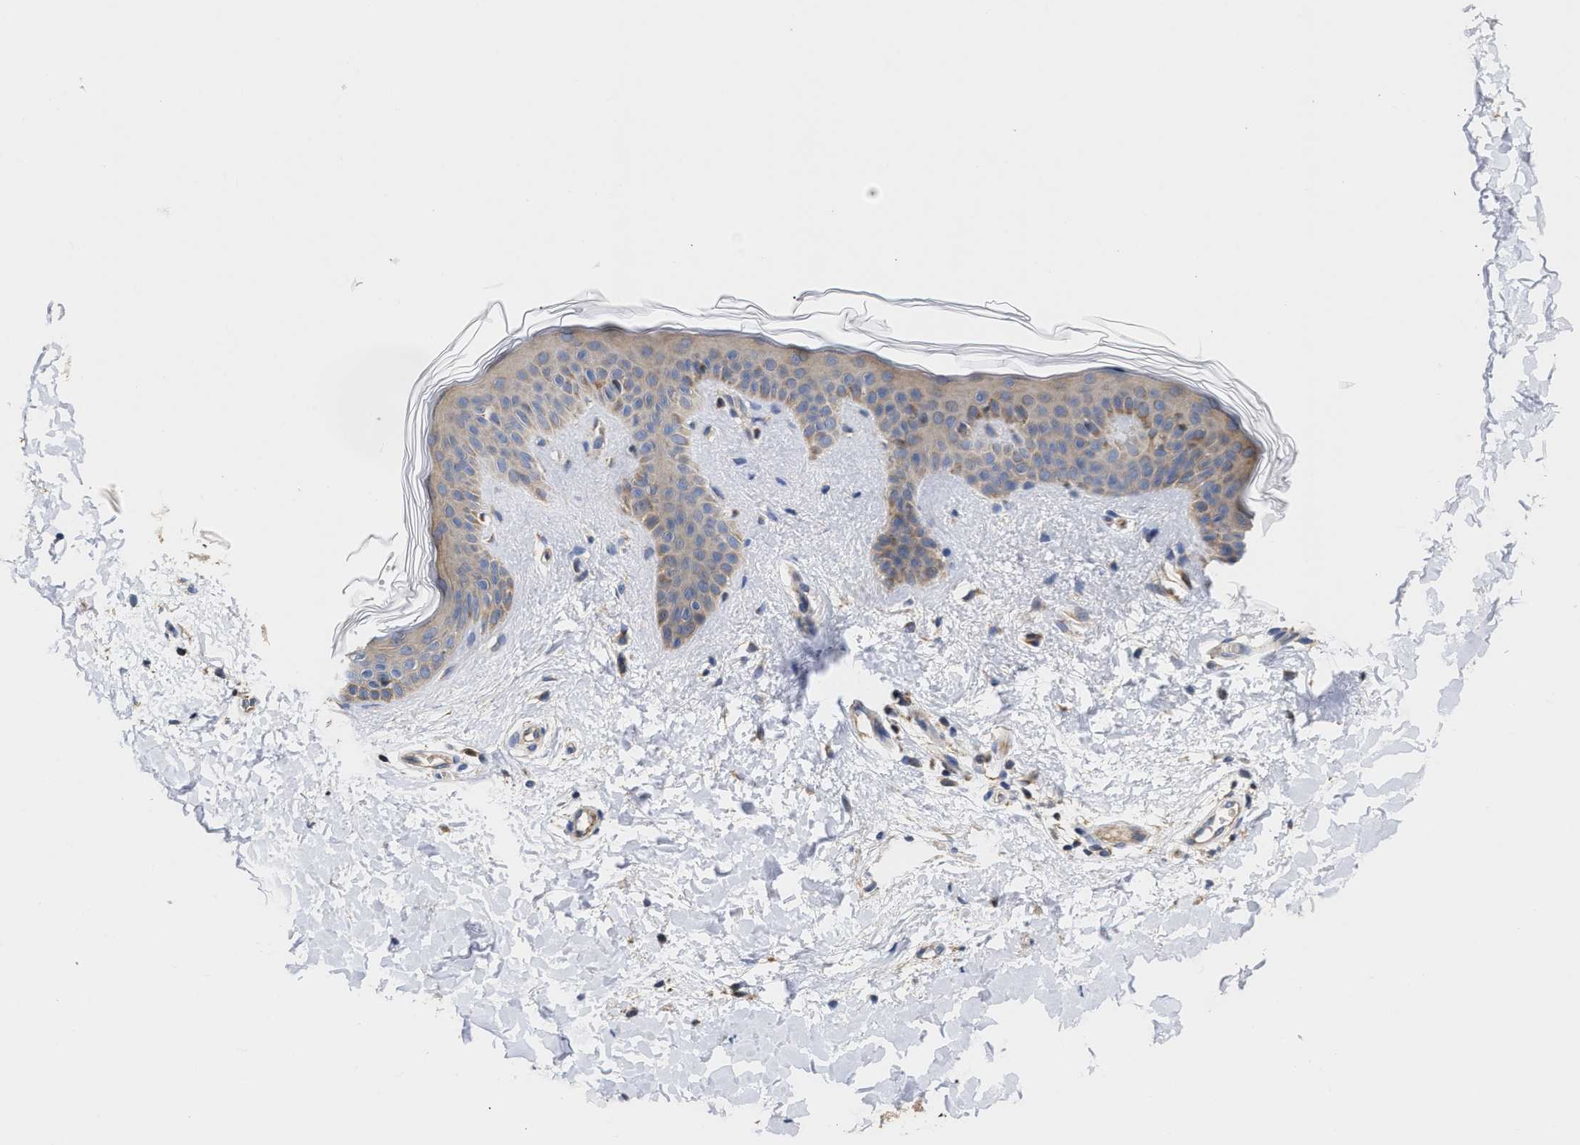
{"staining": {"intensity": "negative", "quantity": "none", "location": "none"}, "tissue": "skin", "cell_type": "Fibroblasts", "image_type": "normal", "snomed": [{"axis": "morphology", "description": "Normal tissue, NOS"}, {"axis": "topography", "description": "Skin"}], "caption": "A high-resolution photomicrograph shows immunohistochemistry staining of unremarkable skin, which demonstrates no significant staining in fibroblasts. The staining was performed using DAB (3,3'-diaminobenzidine) to visualize the protein expression in brown, while the nuclei were stained in blue with hematoxylin (Magnification: 20x).", "gene": "MALSU1", "patient": {"sex": "female", "age": 17}}